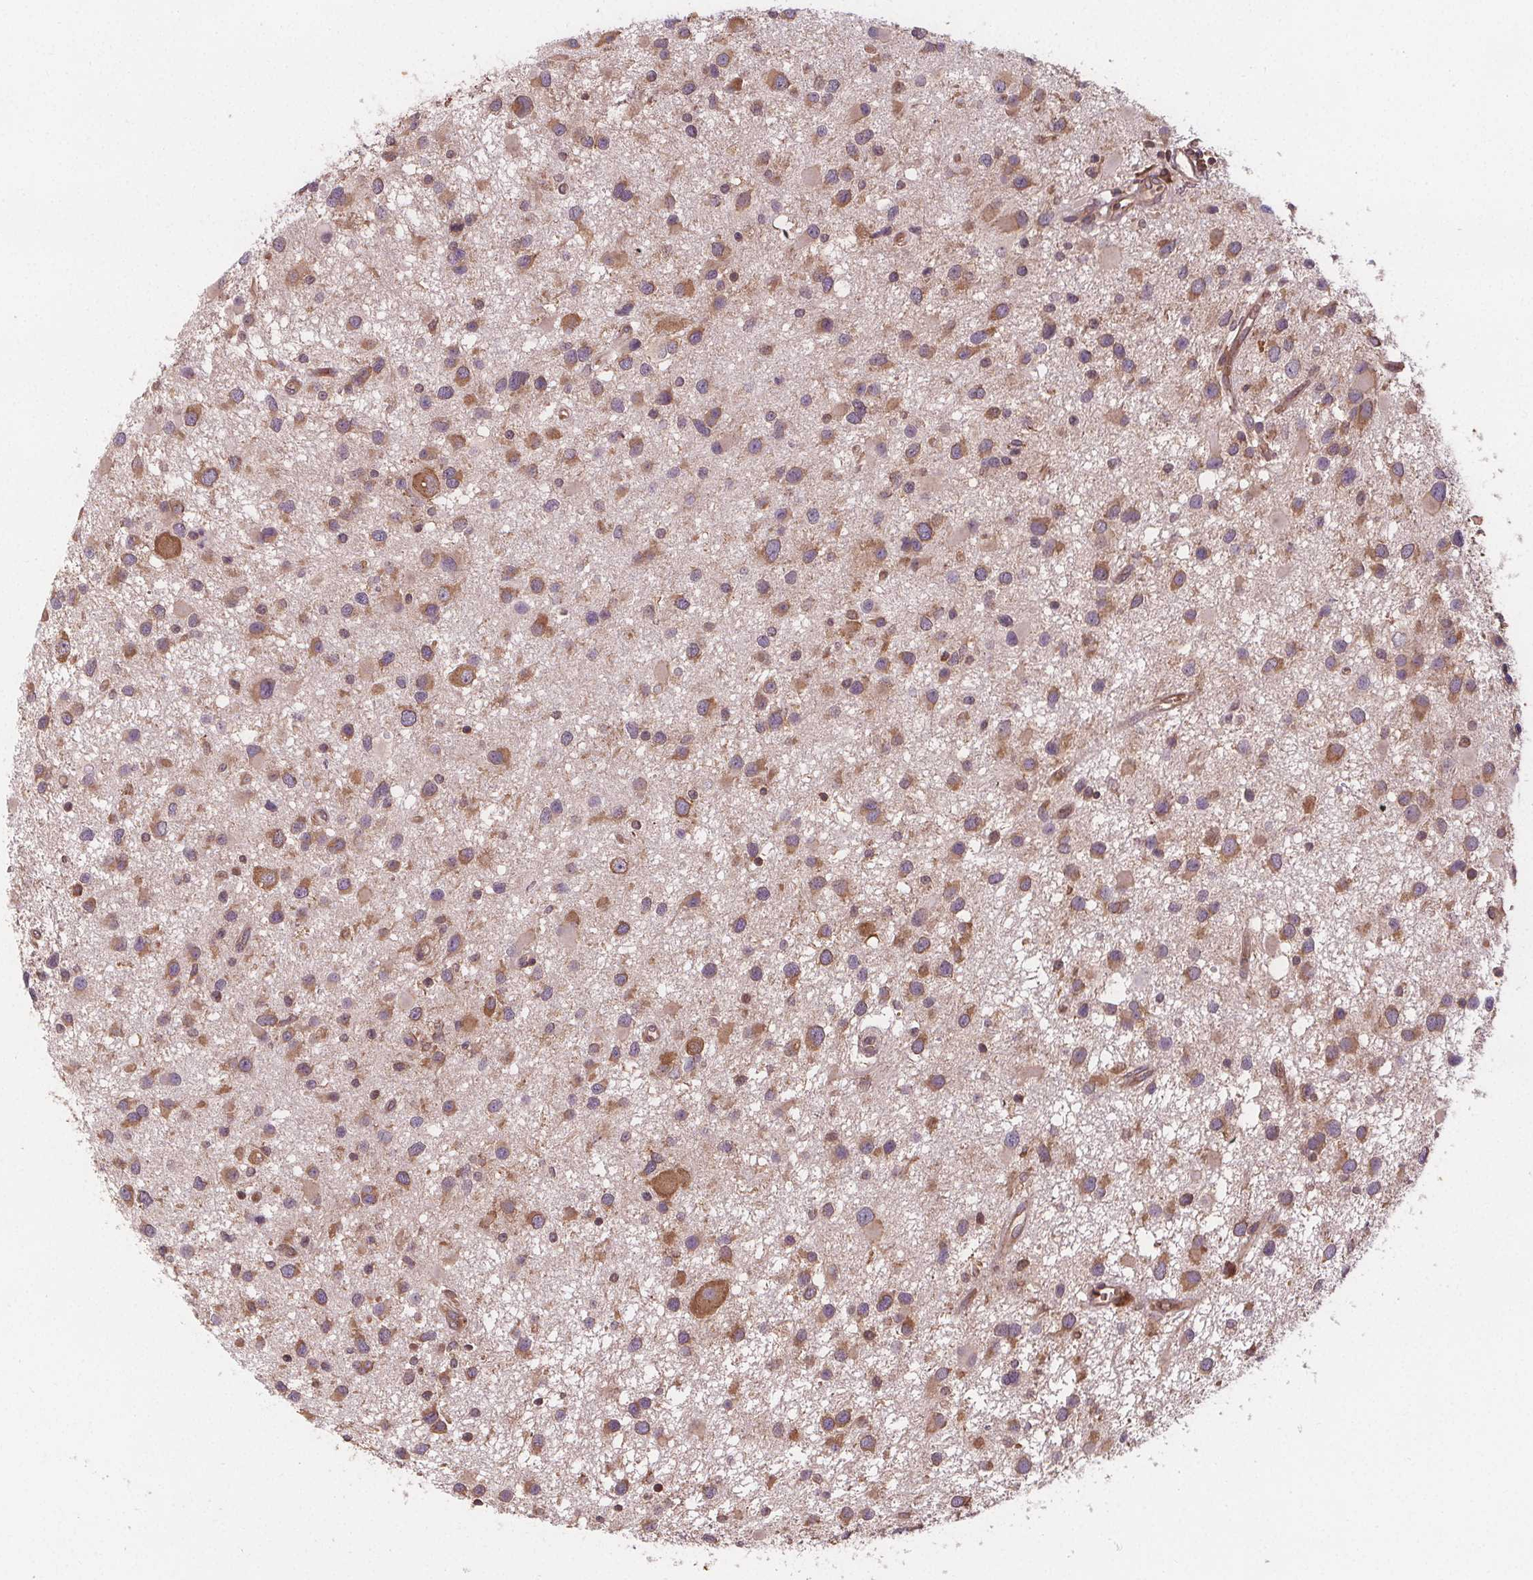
{"staining": {"intensity": "moderate", "quantity": "25%-75%", "location": "cytoplasmic/membranous"}, "tissue": "glioma", "cell_type": "Tumor cells", "image_type": "cancer", "snomed": [{"axis": "morphology", "description": "Glioma, malignant, Low grade"}, {"axis": "topography", "description": "Brain"}], "caption": "IHC image of neoplastic tissue: human glioma stained using immunohistochemistry (IHC) demonstrates medium levels of moderate protein expression localized specifically in the cytoplasmic/membranous of tumor cells, appearing as a cytoplasmic/membranous brown color.", "gene": "EIF3D", "patient": {"sex": "female", "age": 32}}